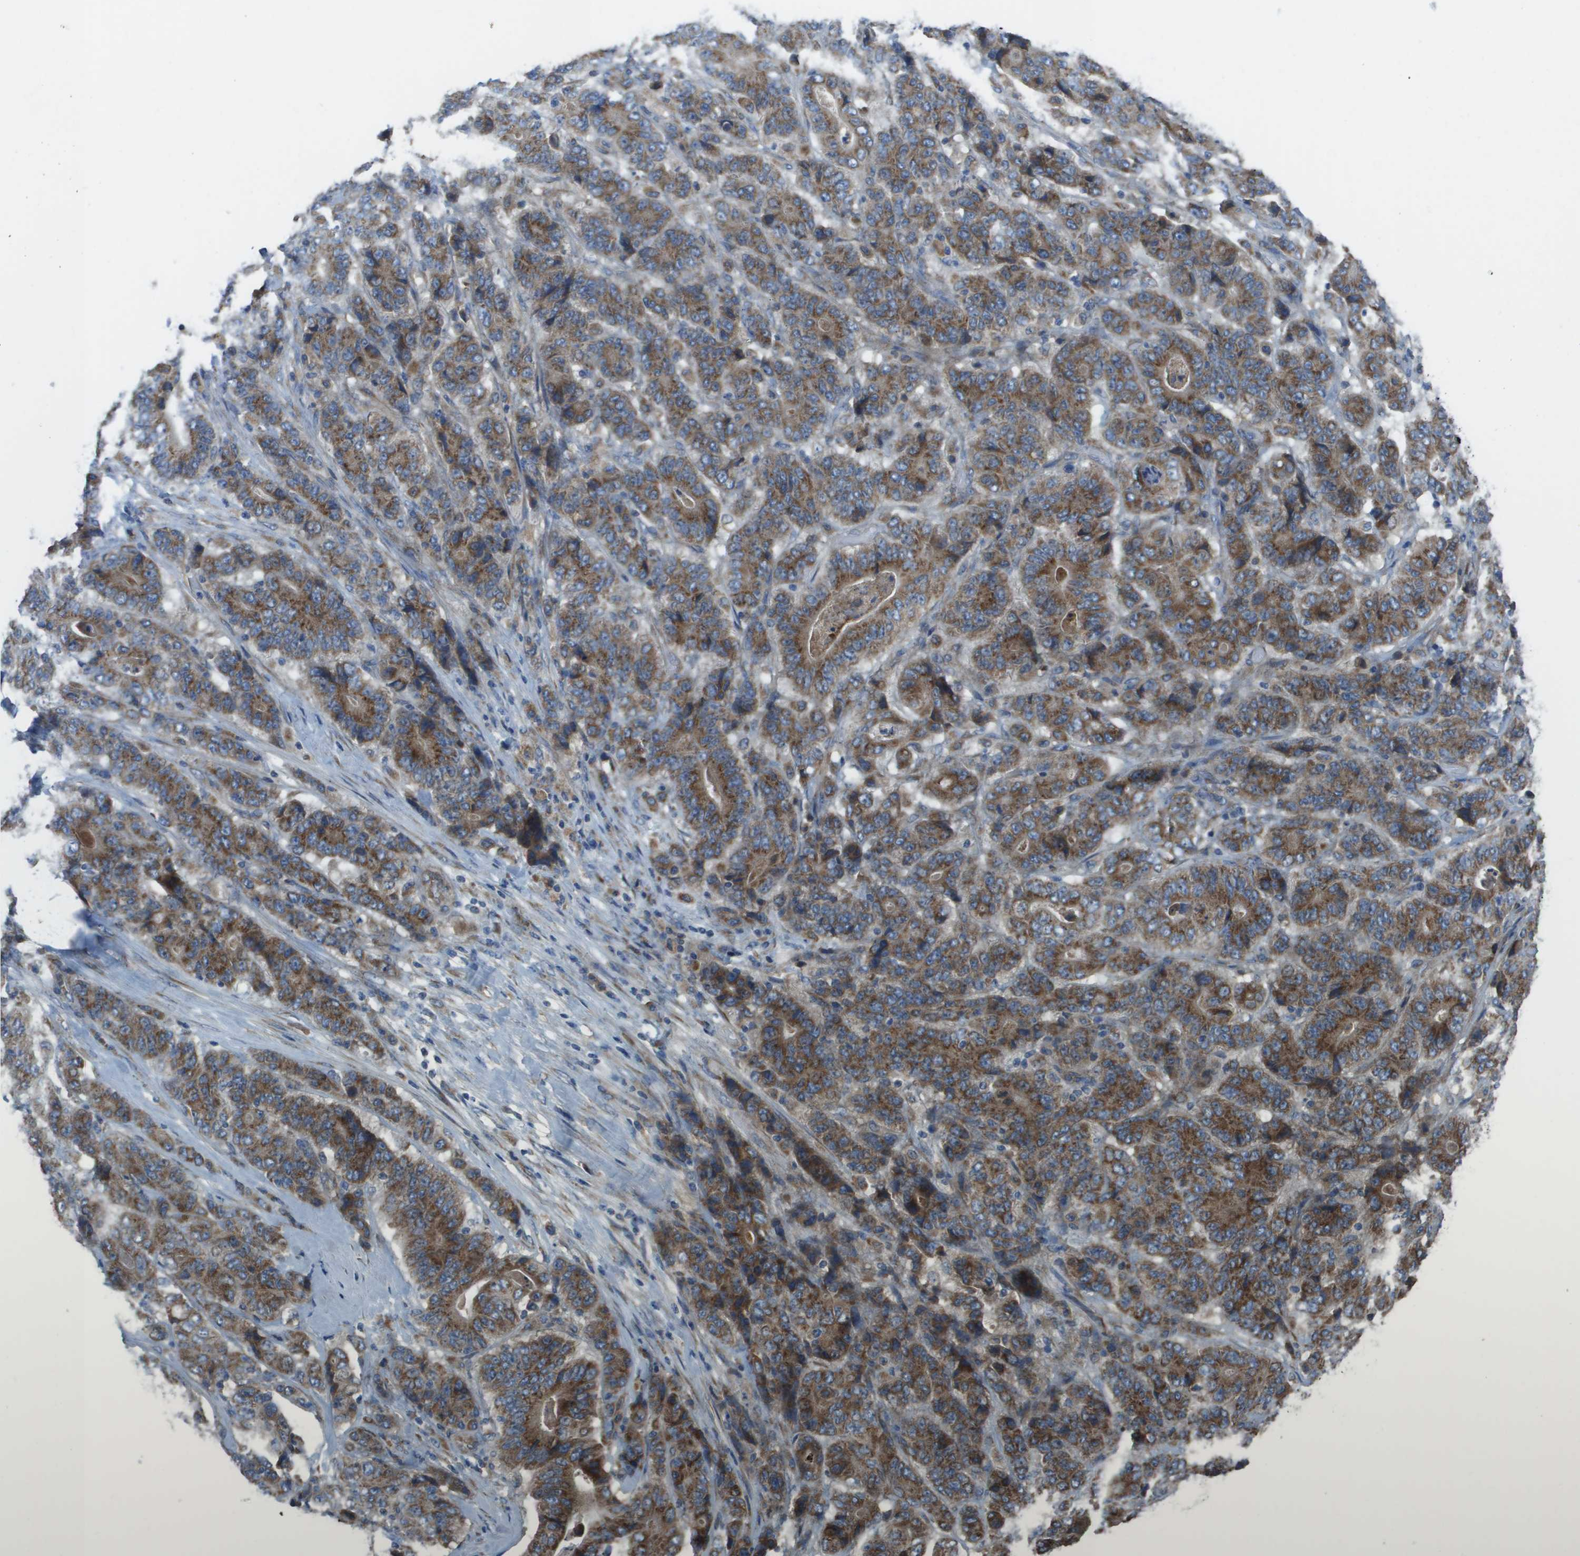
{"staining": {"intensity": "strong", "quantity": ">75%", "location": "cytoplasmic/membranous"}, "tissue": "stomach cancer", "cell_type": "Tumor cells", "image_type": "cancer", "snomed": [{"axis": "morphology", "description": "Adenocarcinoma, NOS"}, {"axis": "topography", "description": "Stomach"}], "caption": "Approximately >75% of tumor cells in human adenocarcinoma (stomach) demonstrate strong cytoplasmic/membranous protein positivity as visualized by brown immunohistochemical staining.", "gene": "CLCN2", "patient": {"sex": "female", "age": 73}}